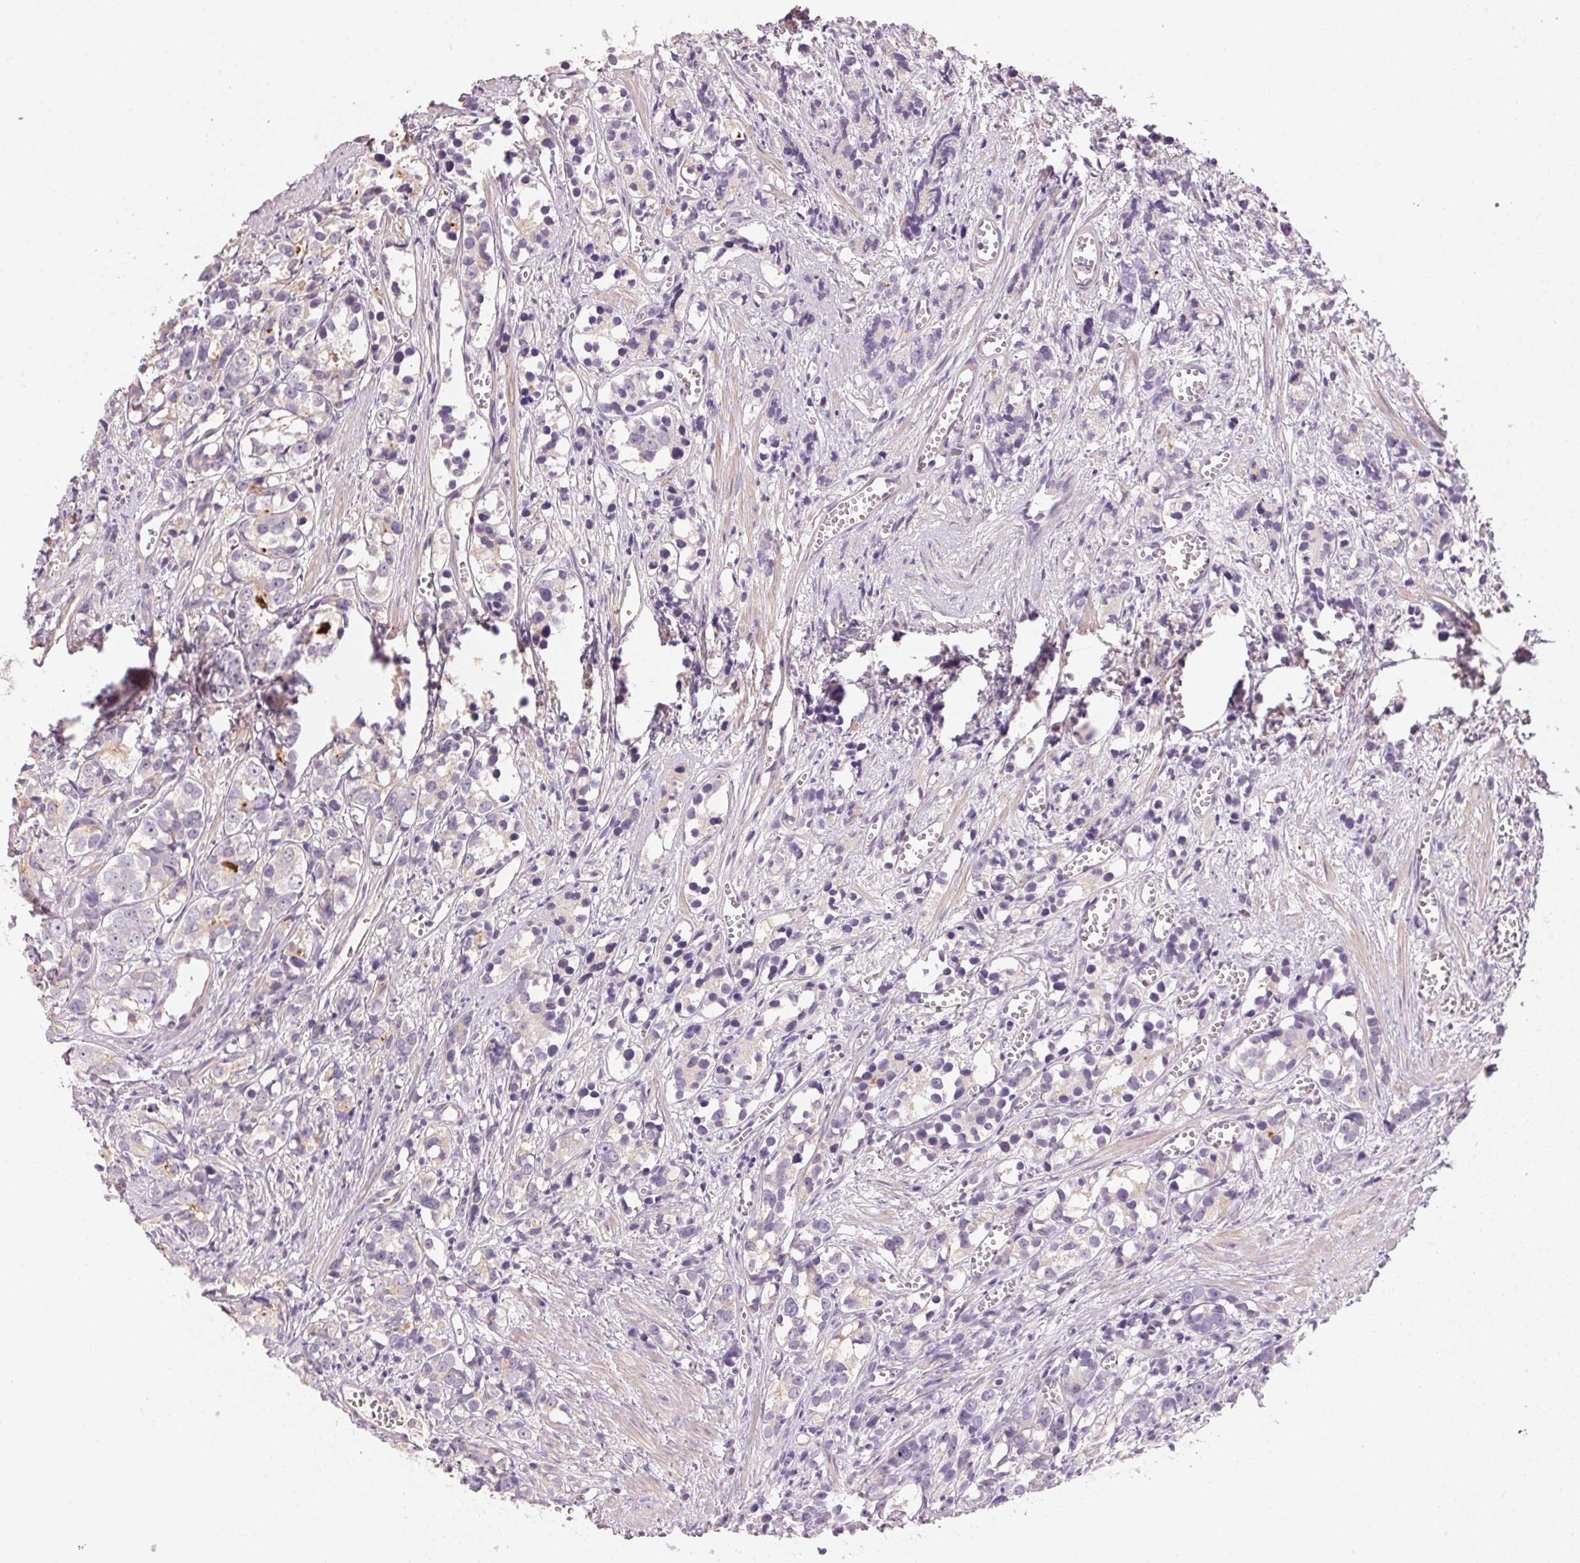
{"staining": {"intensity": "negative", "quantity": "none", "location": "none"}, "tissue": "prostate cancer", "cell_type": "Tumor cells", "image_type": "cancer", "snomed": [{"axis": "morphology", "description": "Adenocarcinoma, High grade"}, {"axis": "topography", "description": "Prostate"}], "caption": "Immunohistochemical staining of human prostate high-grade adenocarcinoma reveals no significant staining in tumor cells. The staining is performed using DAB (3,3'-diaminobenzidine) brown chromogen with nuclei counter-stained in using hematoxylin.", "gene": "LYZL6", "patient": {"sex": "male", "age": 77}}